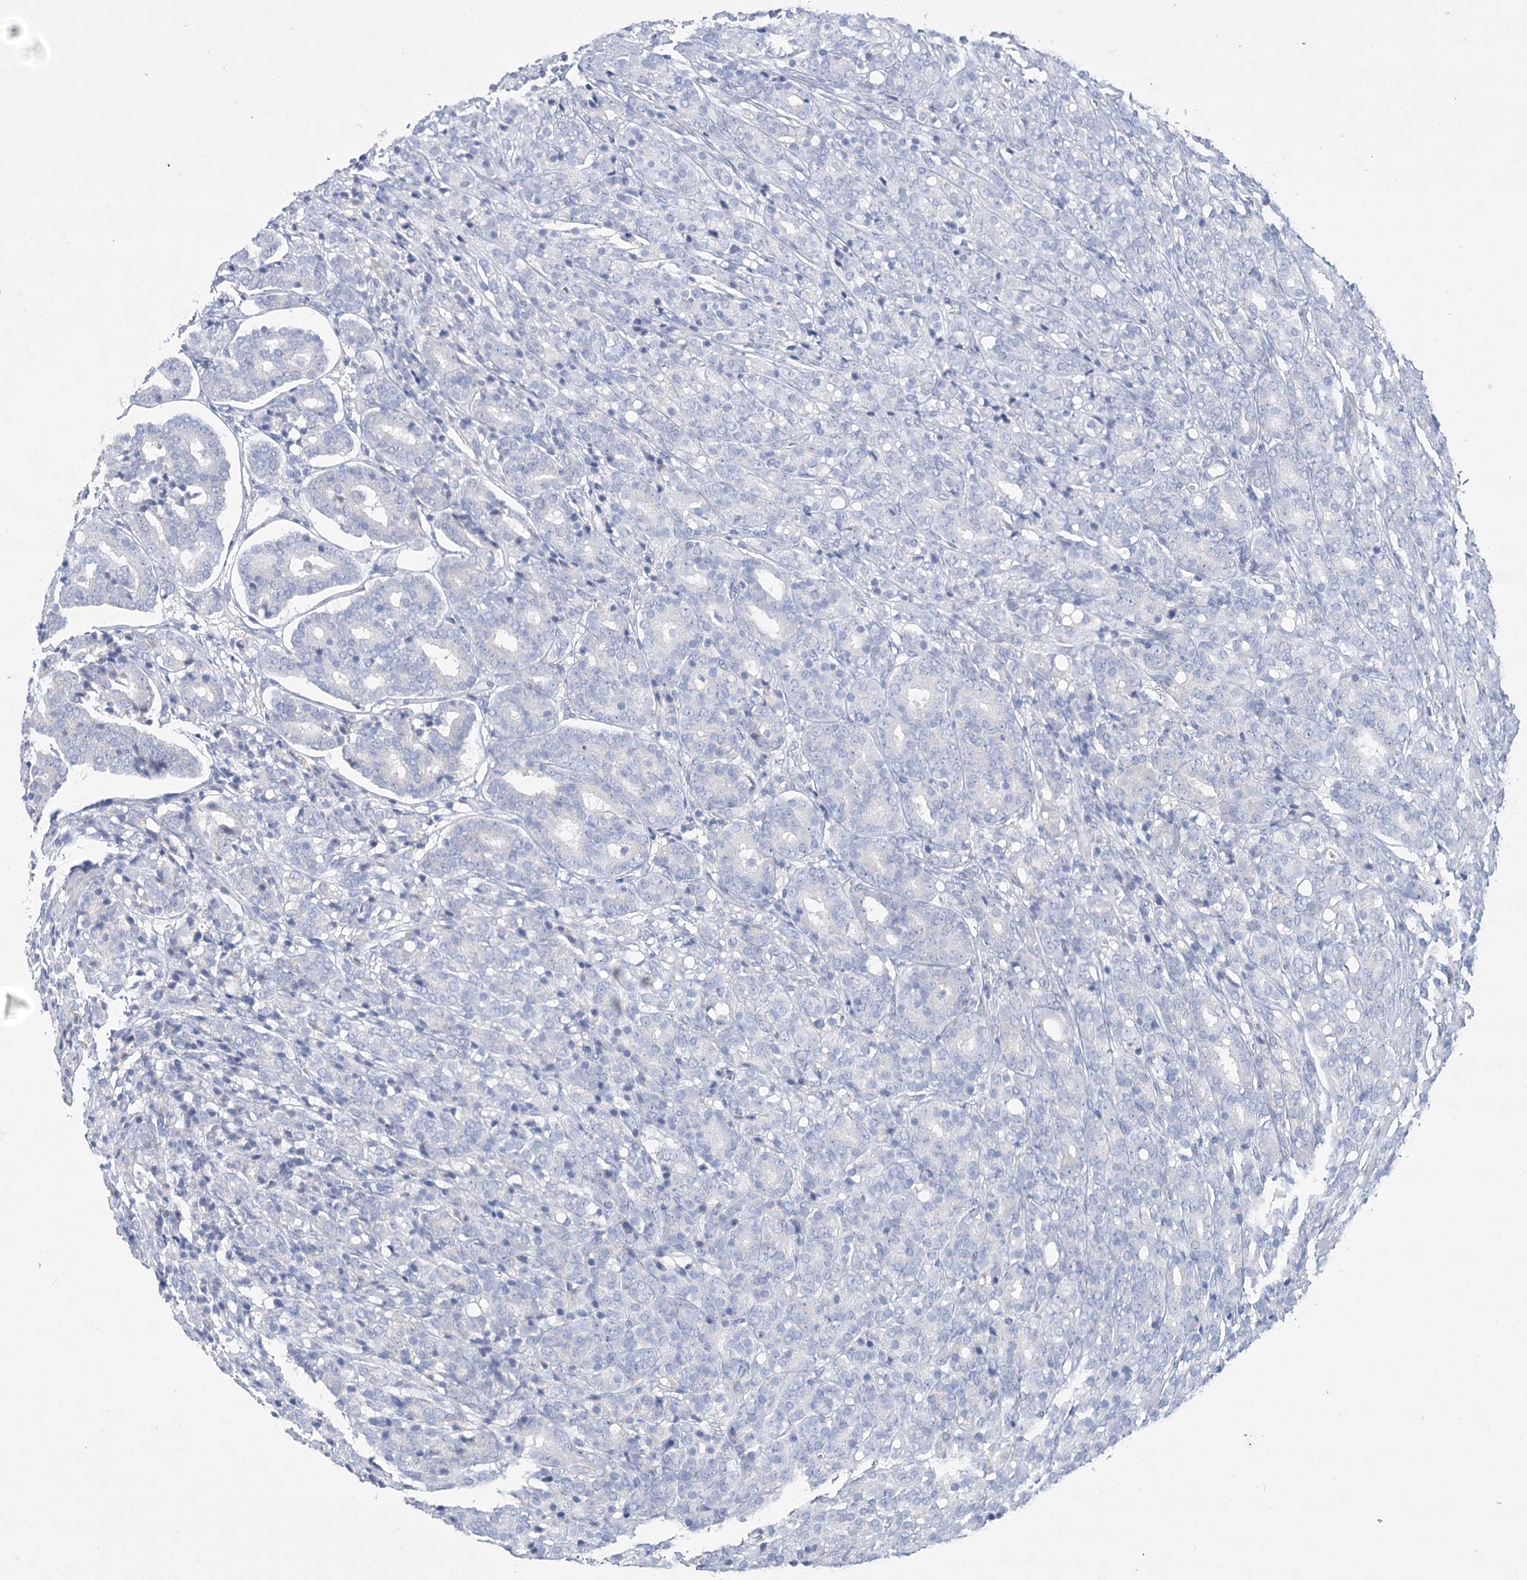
{"staining": {"intensity": "negative", "quantity": "none", "location": "none"}, "tissue": "prostate cancer", "cell_type": "Tumor cells", "image_type": "cancer", "snomed": [{"axis": "morphology", "description": "Adenocarcinoma, High grade"}, {"axis": "topography", "description": "Prostate"}], "caption": "Tumor cells are negative for brown protein staining in prostate cancer (high-grade adenocarcinoma).", "gene": "SLC9A3", "patient": {"sex": "male", "age": 62}}